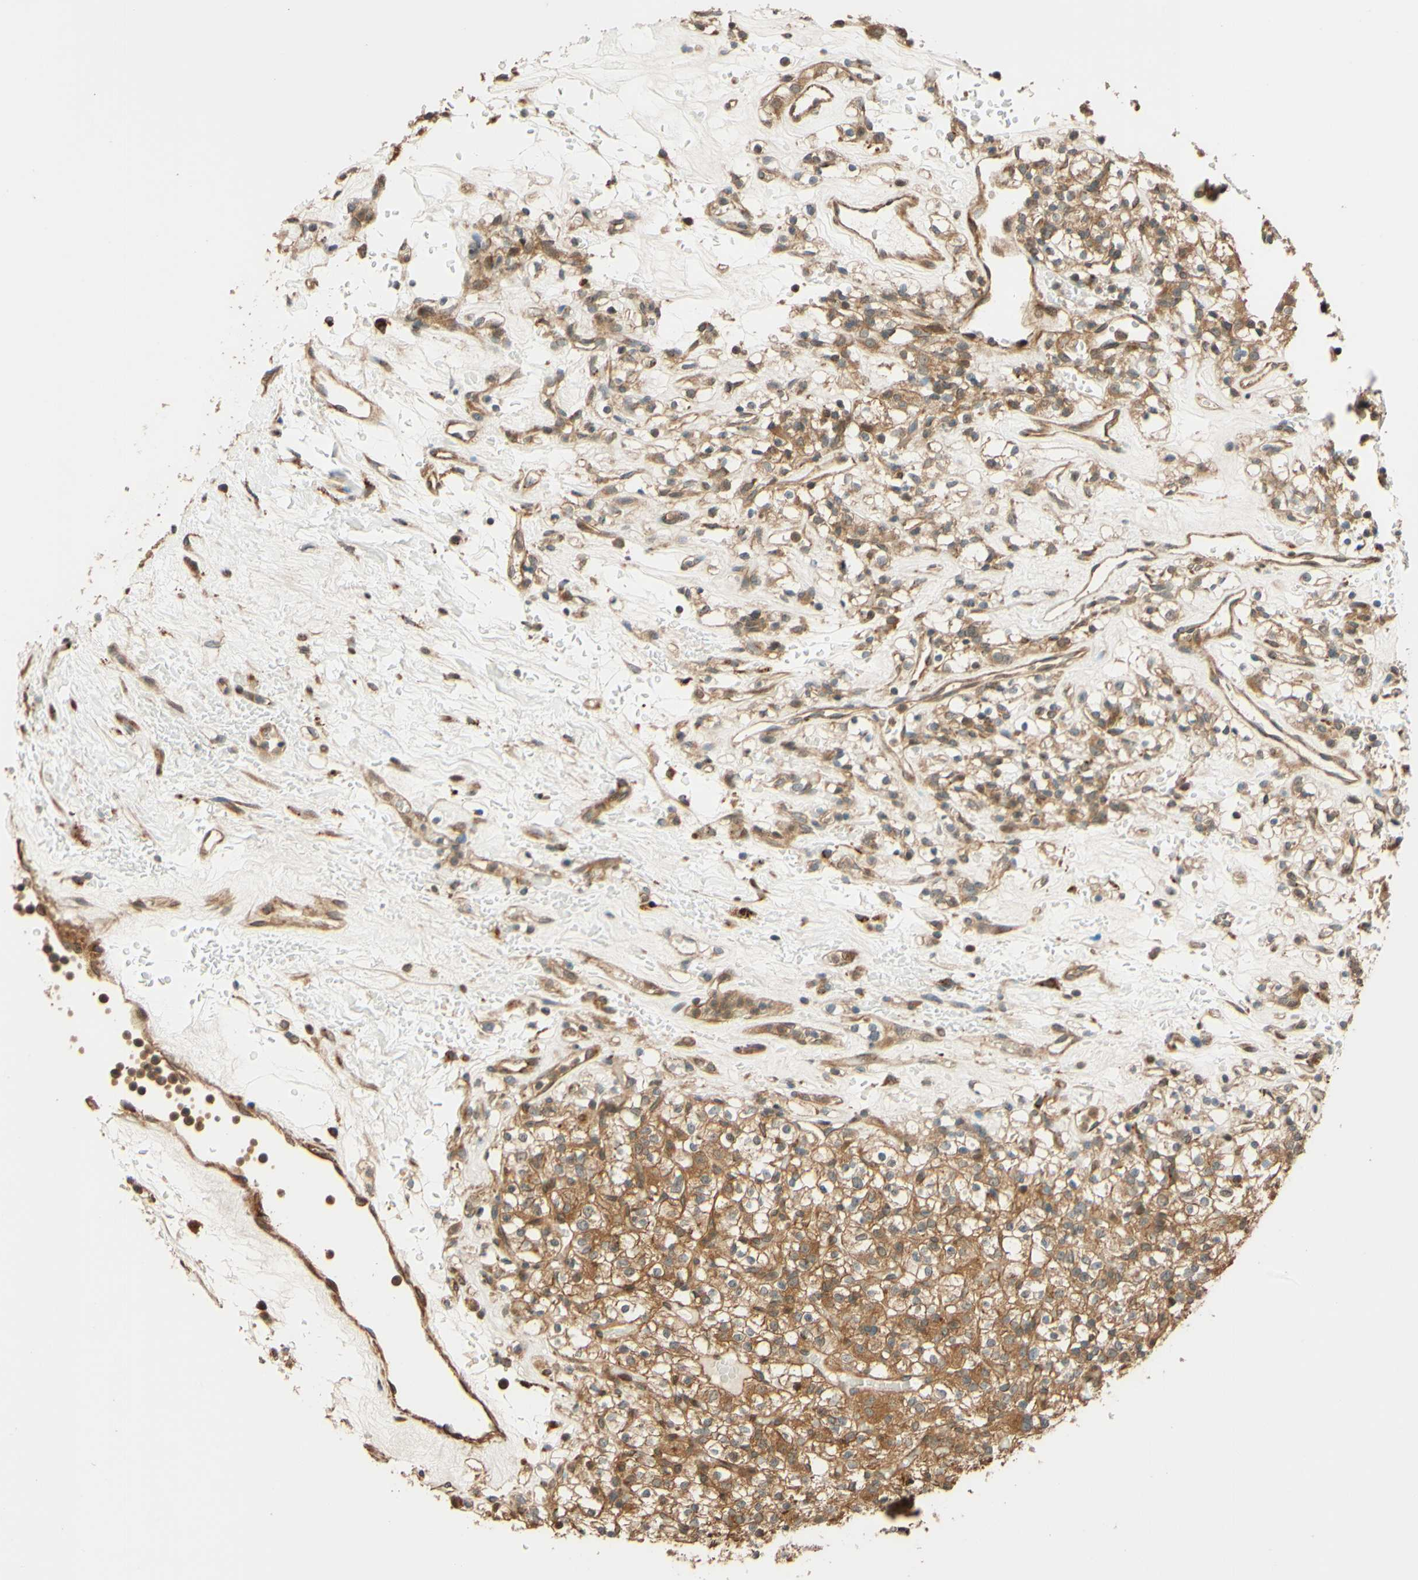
{"staining": {"intensity": "moderate", "quantity": ">75%", "location": "cytoplasmic/membranous"}, "tissue": "renal cancer", "cell_type": "Tumor cells", "image_type": "cancer", "snomed": [{"axis": "morphology", "description": "Normal tissue, NOS"}, {"axis": "morphology", "description": "Adenocarcinoma, NOS"}, {"axis": "topography", "description": "Kidney"}], "caption": "This is an image of immunohistochemistry (IHC) staining of adenocarcinoma (renal), which shows moderate expression in the cytoplasmic/membranous of tumor cells.", "gene": "RNF19A", "patient": {"sex": "female", "age": 72}}